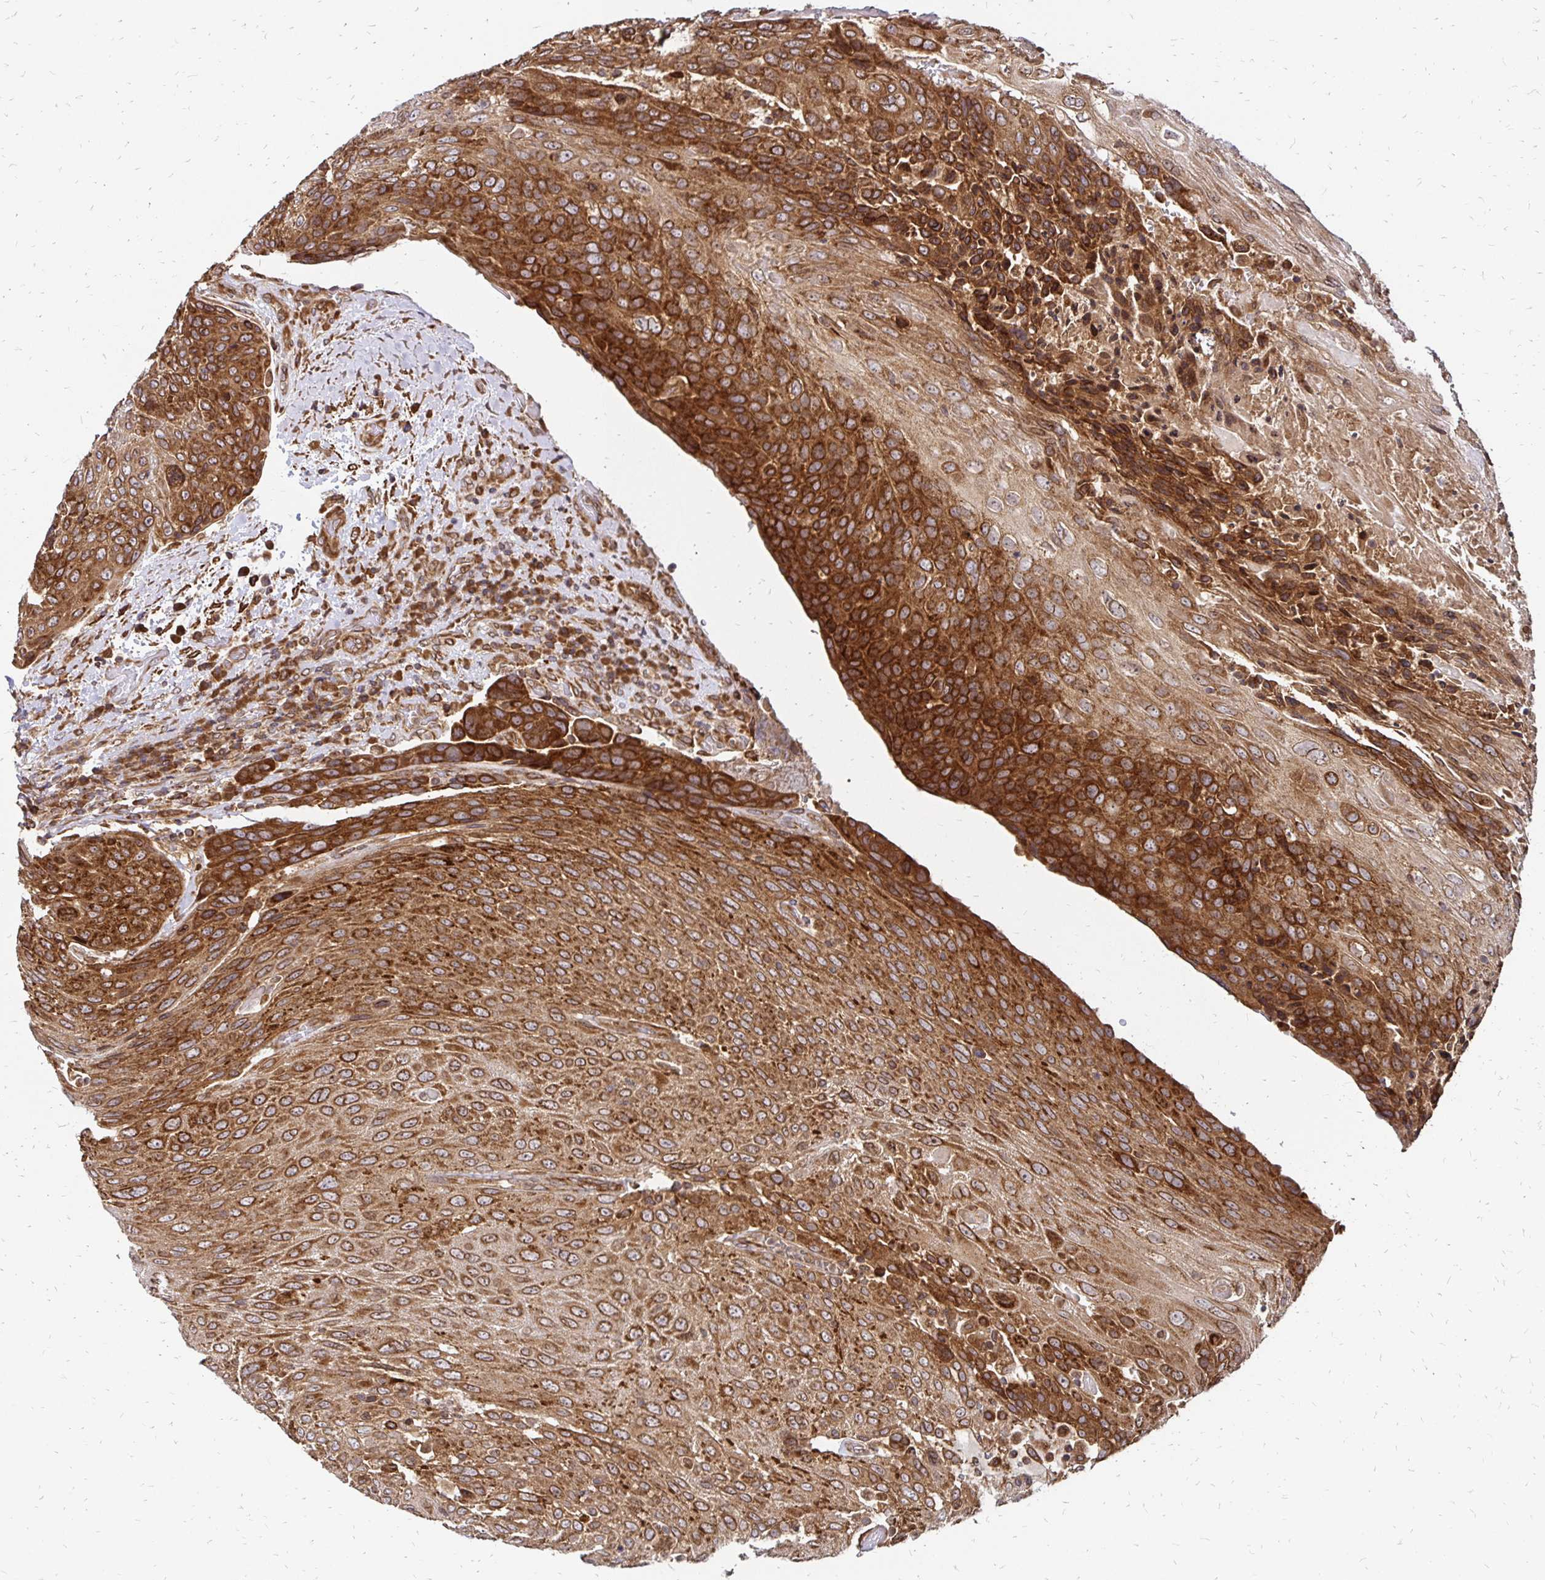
{"staining": {"intensity": "strong", "quantity": ">75%", "location": "cytoplasmic/membranous"}, "tissue": "urothelial cancer", "cell_type": "Tumor cells", "image_type": "cancer", "snomed": [{"axis": "morphology", "description": "Urothelial carcinoma, High grade"}, {"axis": "topography", "description": "Urinary bladder"}], "caption": "Protein expression analysis of human urothelial cancer reveals strong cytoplasmic/membranous expression in about >75% of tumor cells.", "gene": "ZW10", "patient": {"sex": "female", "age": 70}}